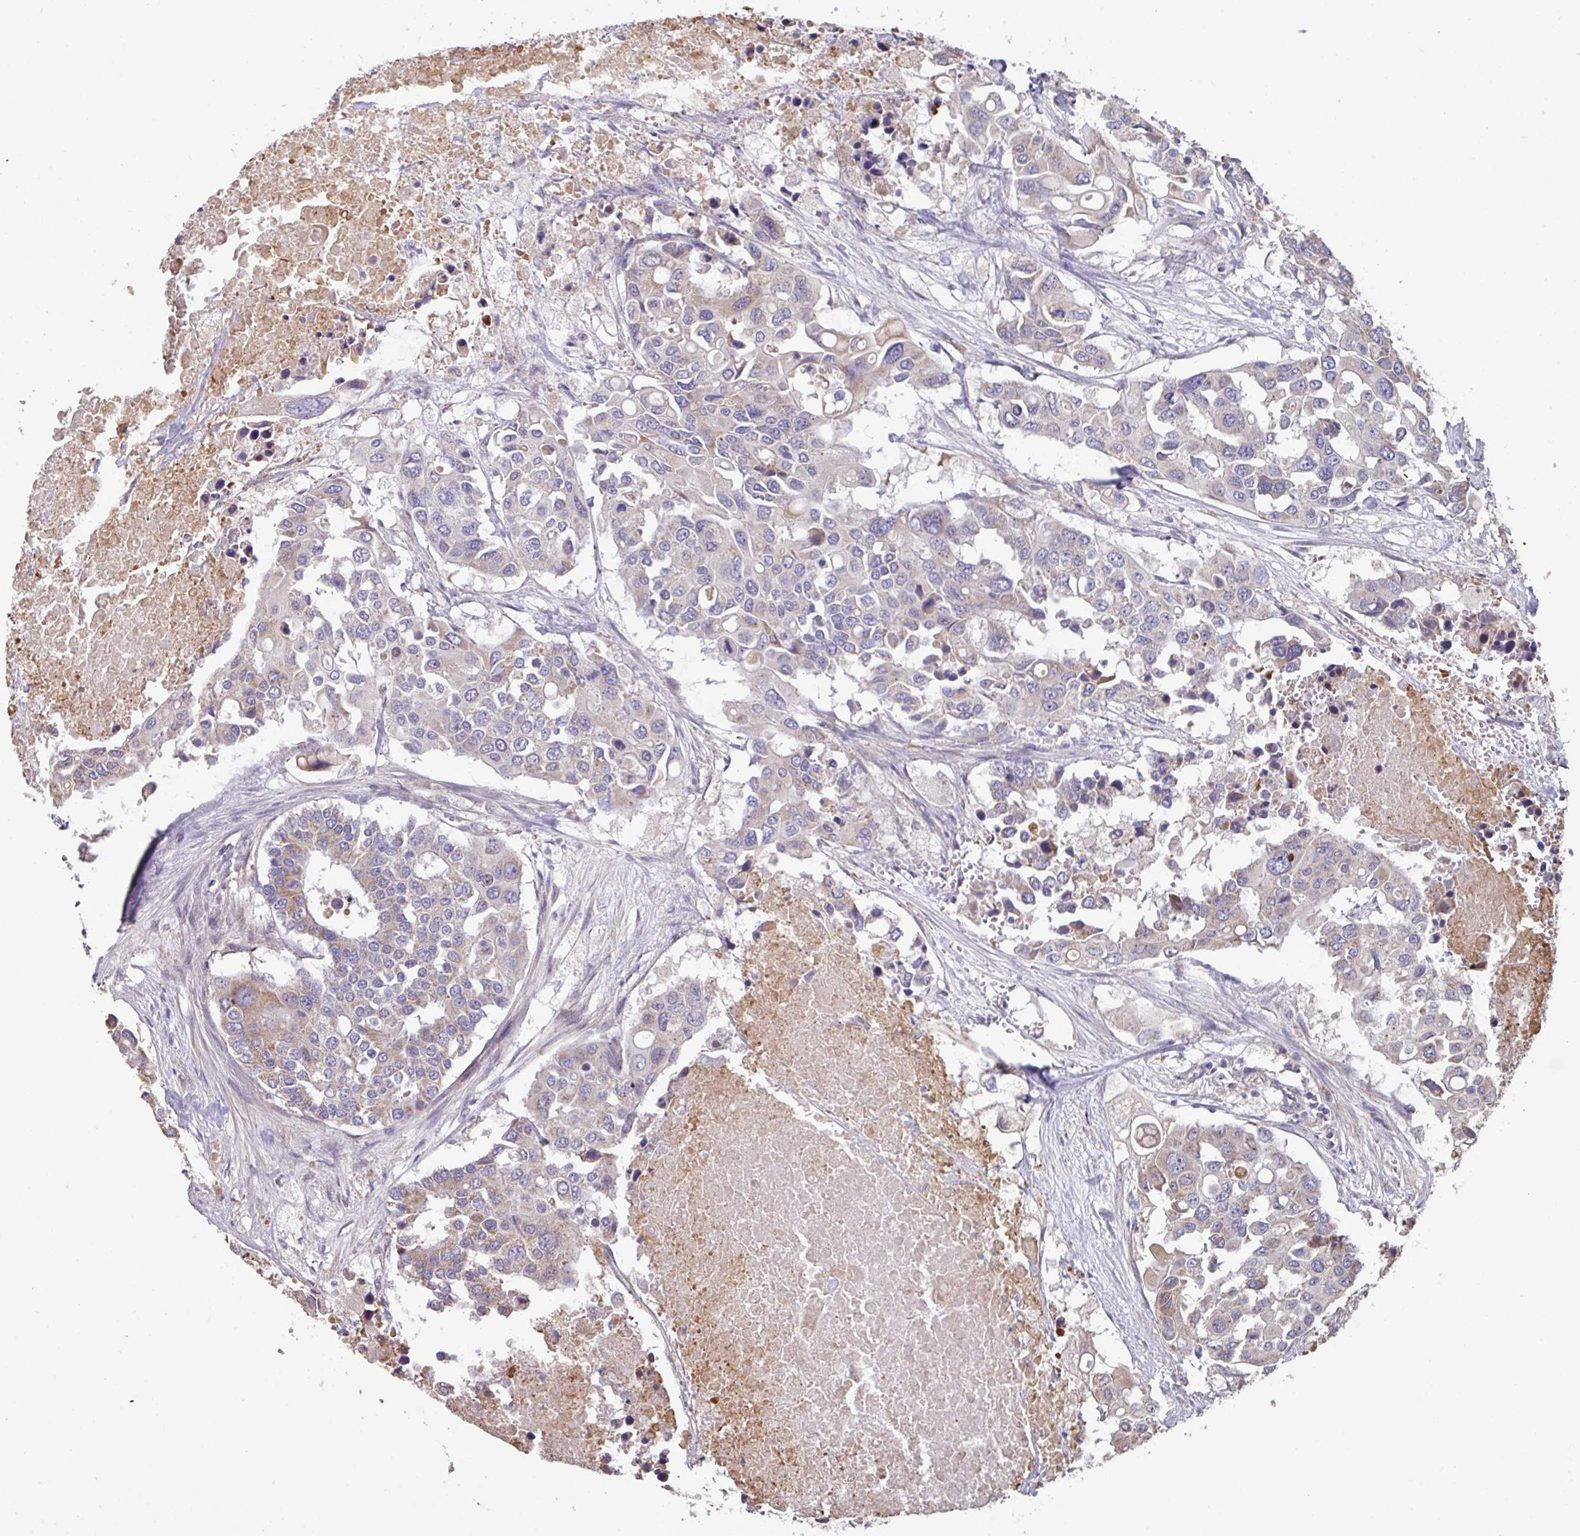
{"staining": {"intensity": "weak", "quantity": "<25%", "location": "cytoplasmic/membranous"}, "tissue": "colorectal cancer", "cell_type": "Tumor cells", "image_type": "cancer", "snomed": [{"axis": "morphology", "description": "Adenocarcinoma, NOS"}, {"axis": "topography", "description": "Colon"}], "caption": "This is an IHC histopathology image of human colorectal cancer (adenocarcinoma). There is no expression in tumor cells.", "gene": "COX7C", "patient": {"sex": "male", "age": 77}}